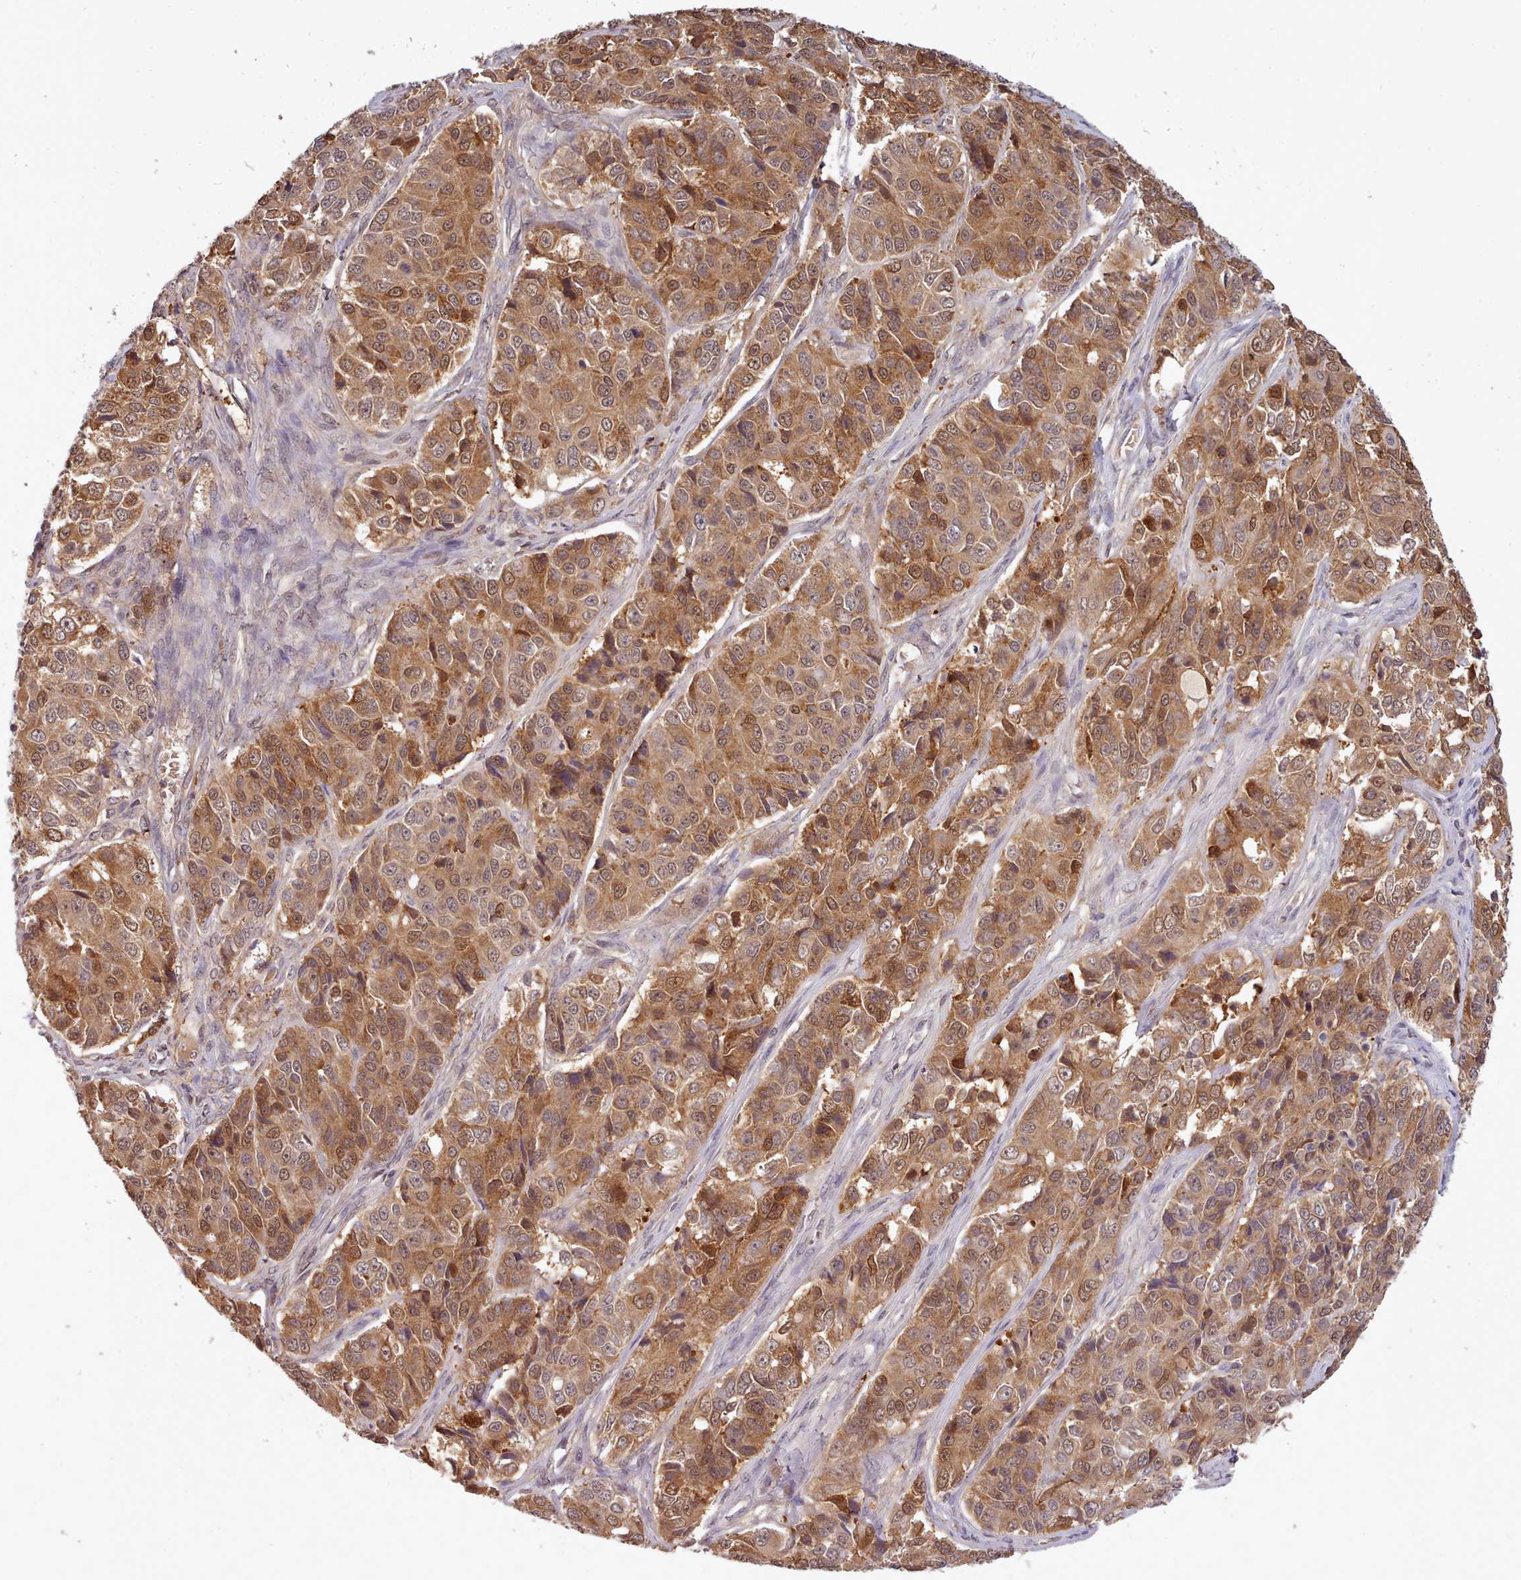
{"staining": {"intensity": "strong", "quantity": ">75%", "location": "cytoplasmic/membranous,nuclear"}, "tissue": "ovarian cancer", "cell_type": "Tumor cells", "image_type": "cancer", "snomed": [{"axis": "morphology", "description": "Carcinoma, endometroid"}, {"axis": "topography", "description": "Ovary"}], "caption": "This is a micrograph of immunohistochemistry staining of ovarian endometroid carcinoma, which shows strong expression in the cytoplasmic/membranous and nuclear of tumor cells.", "gene": "ARL17A", "patient": {"sex": "female", "age": 51}}